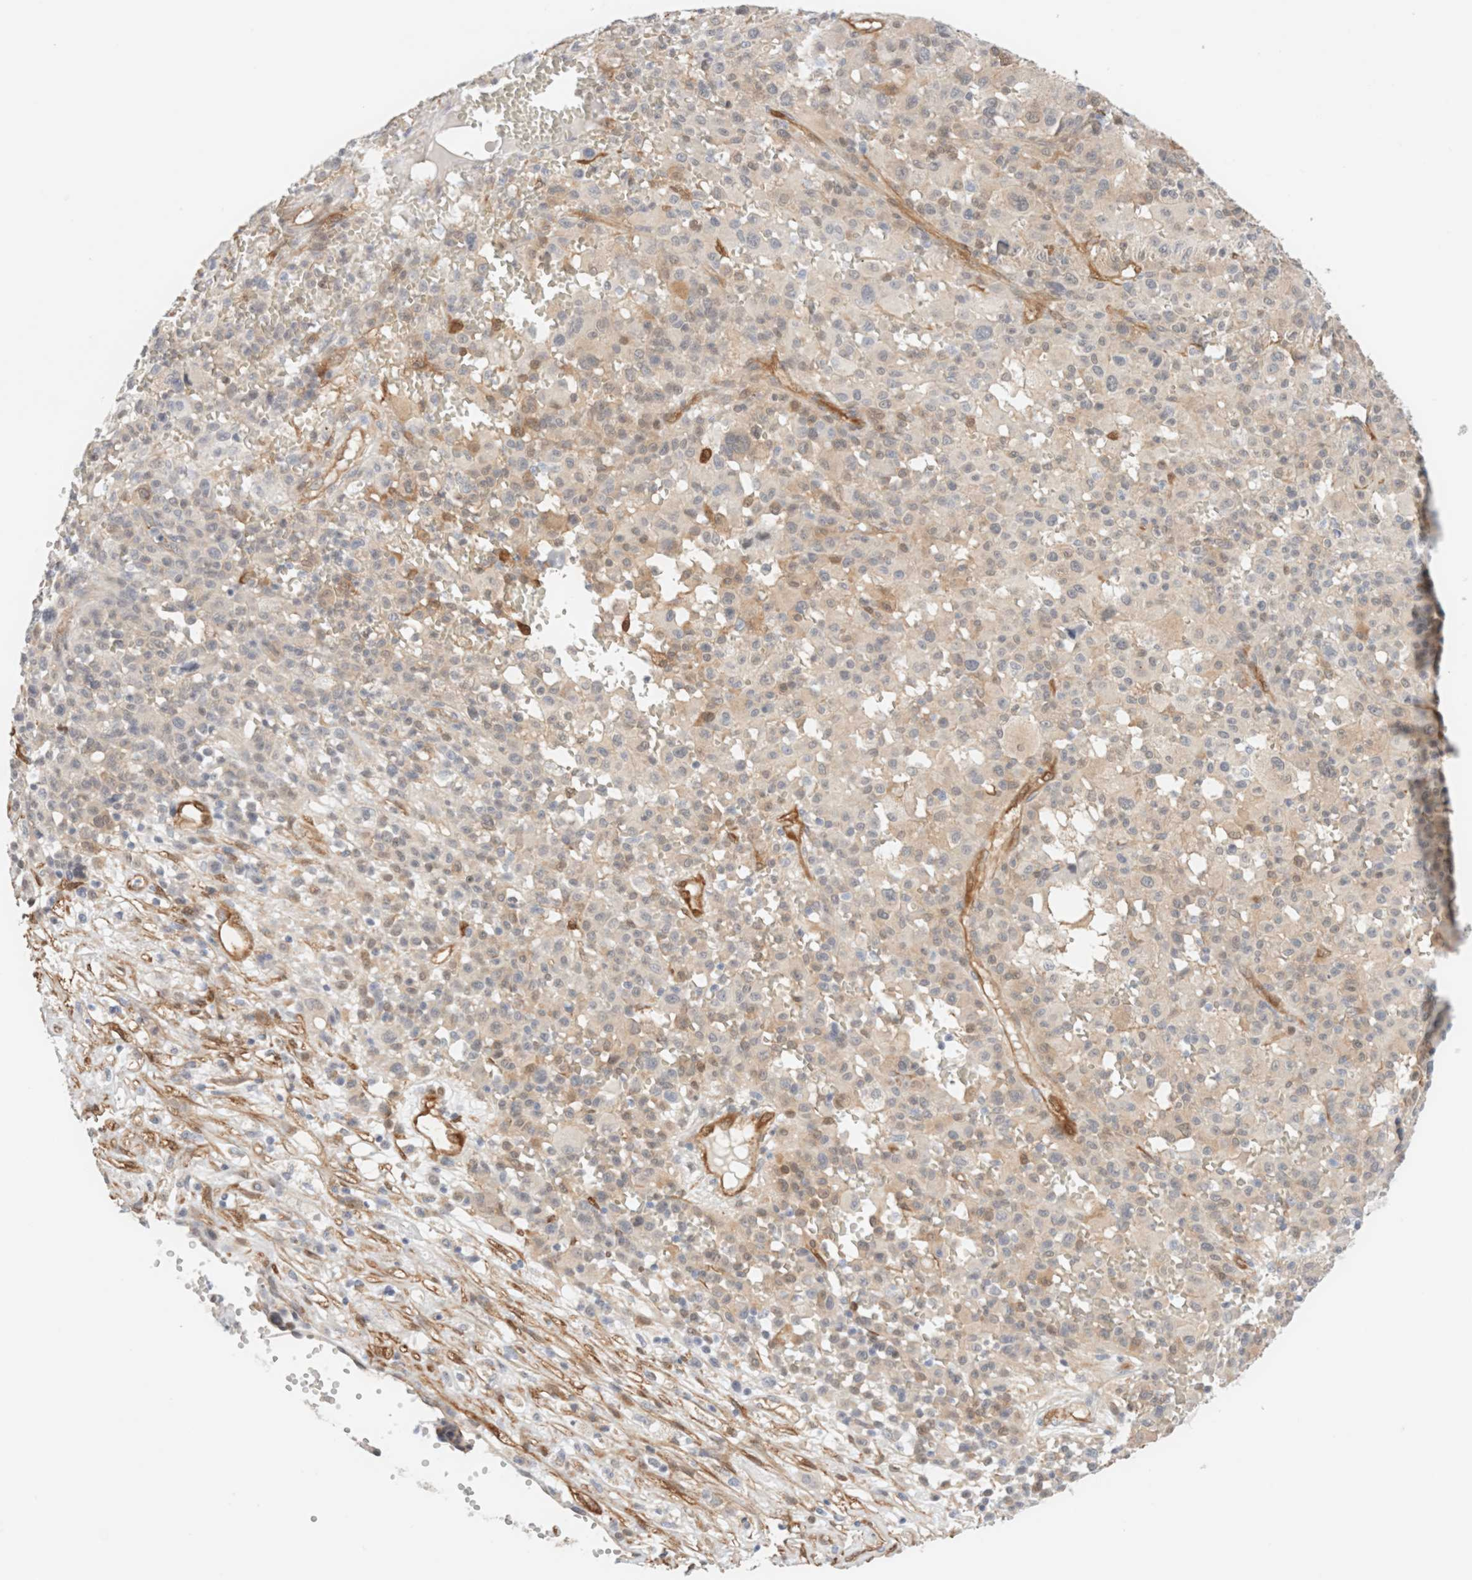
{"staining": {"intensity": "weak", "quantity": "<25%", "location": "cytoplasmic/membranous"}, "tissue": "melanoma", "cell_type": "Tumor cells", "image_type": "cancer", "snomed": [{"axis": "morphology", "description": "Malignant melanoma, Metastatic site"}, {"axis": "topography", "description": "Skin"}], "caption": "This is an immunohistochemistry (IHC) histopathology image of malignant melanoma (metastatic site). There is no expression in tumor cells.", "gene": "LMCD1", "patient": {"sex": "female", "age": 74}}